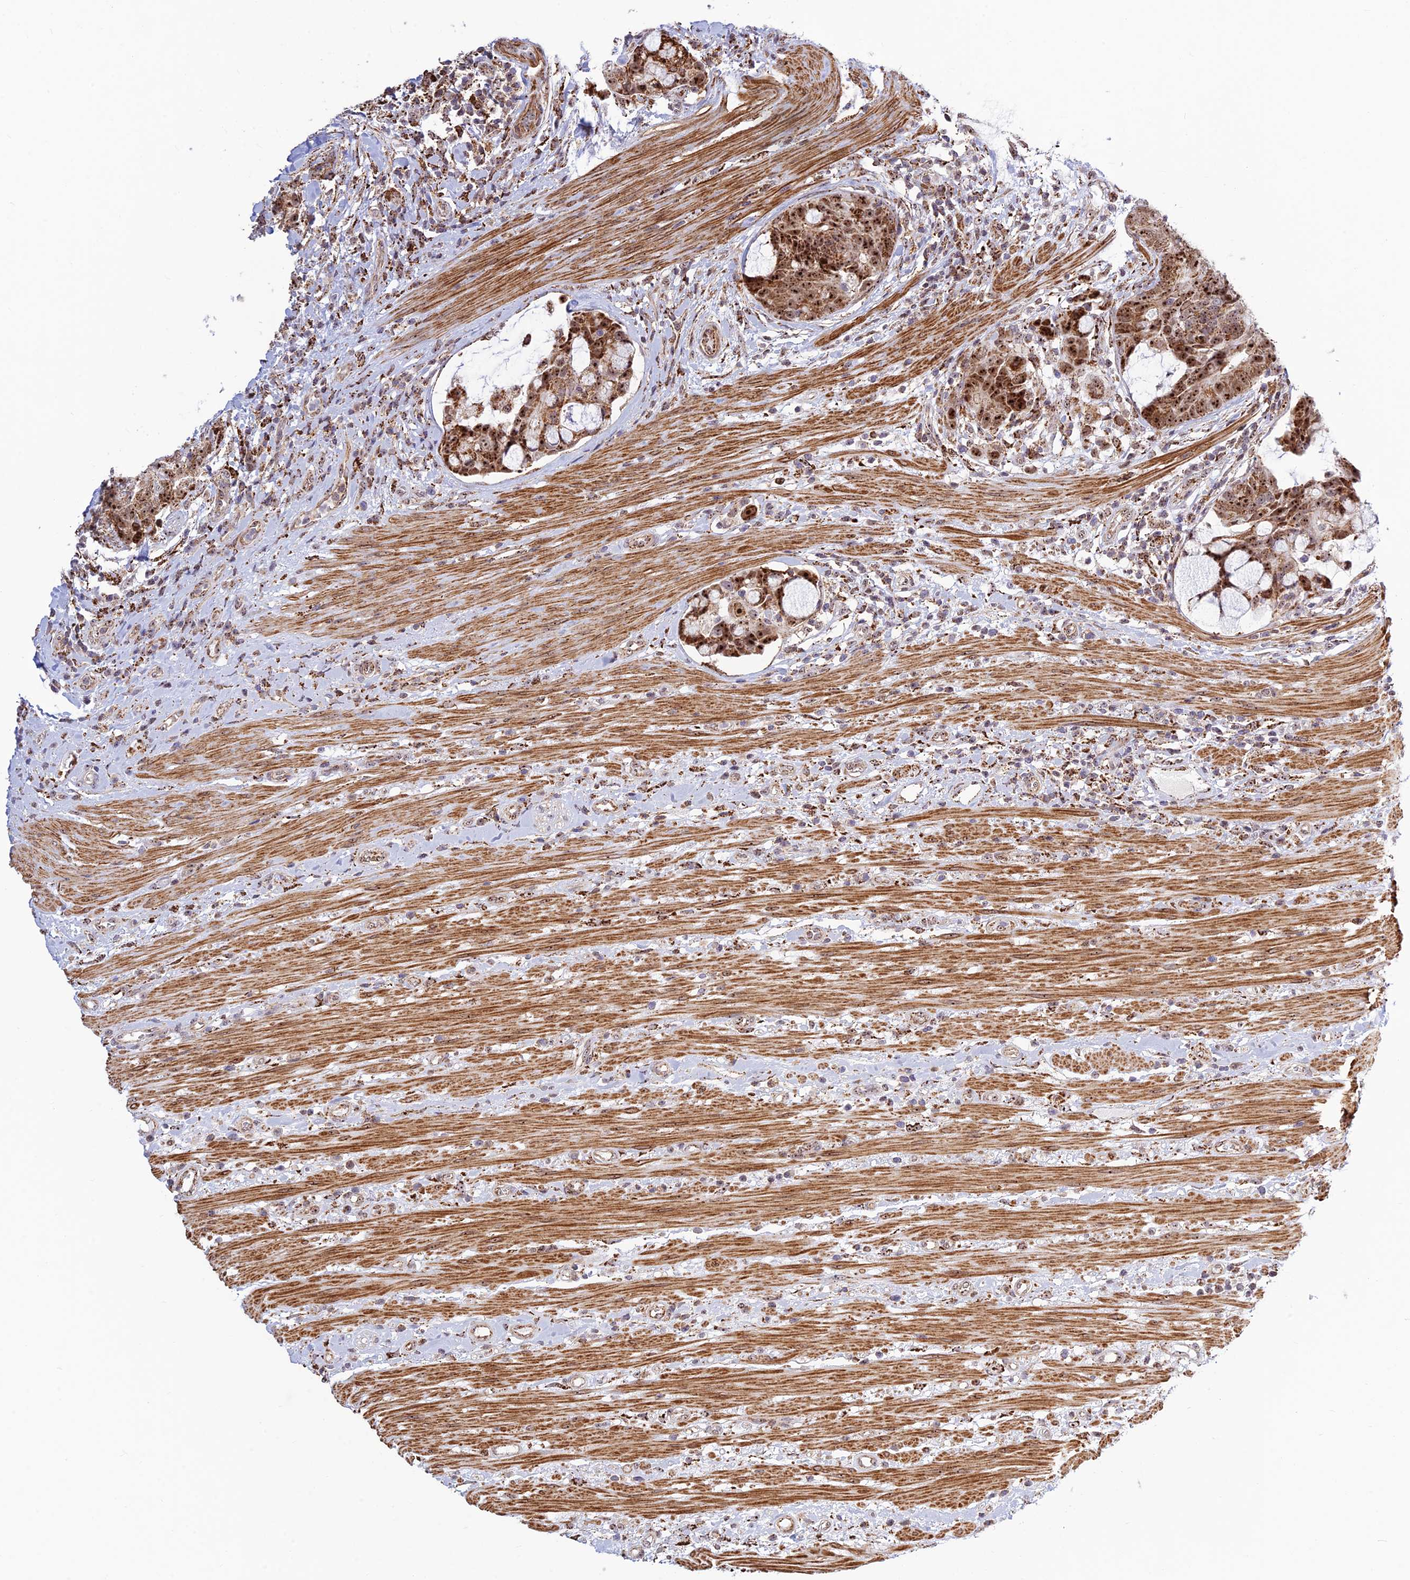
{"staining": {"intensity": "strong", "quantity": ">75%", "location": "cytoplasmic/membranous,nuclear"}, "tissue": "colorectal cancer", "cell_type": "Tumor cells", "image_type": "cancer", "snomed": [{"axis": "morphology", "description": "Adenocarcinoma, NOS"}, {"axis": "topography", "description": "Colon"}], "caption": "Protein analysis of adenocarcinoma (colorectal) tissue exhibits strong cytoplasmic/membranous and nuclear positivity in approximately >75% of tumor cells.", "gene": "POLR1G", "patient": {"sex": "female", "age": 82}}